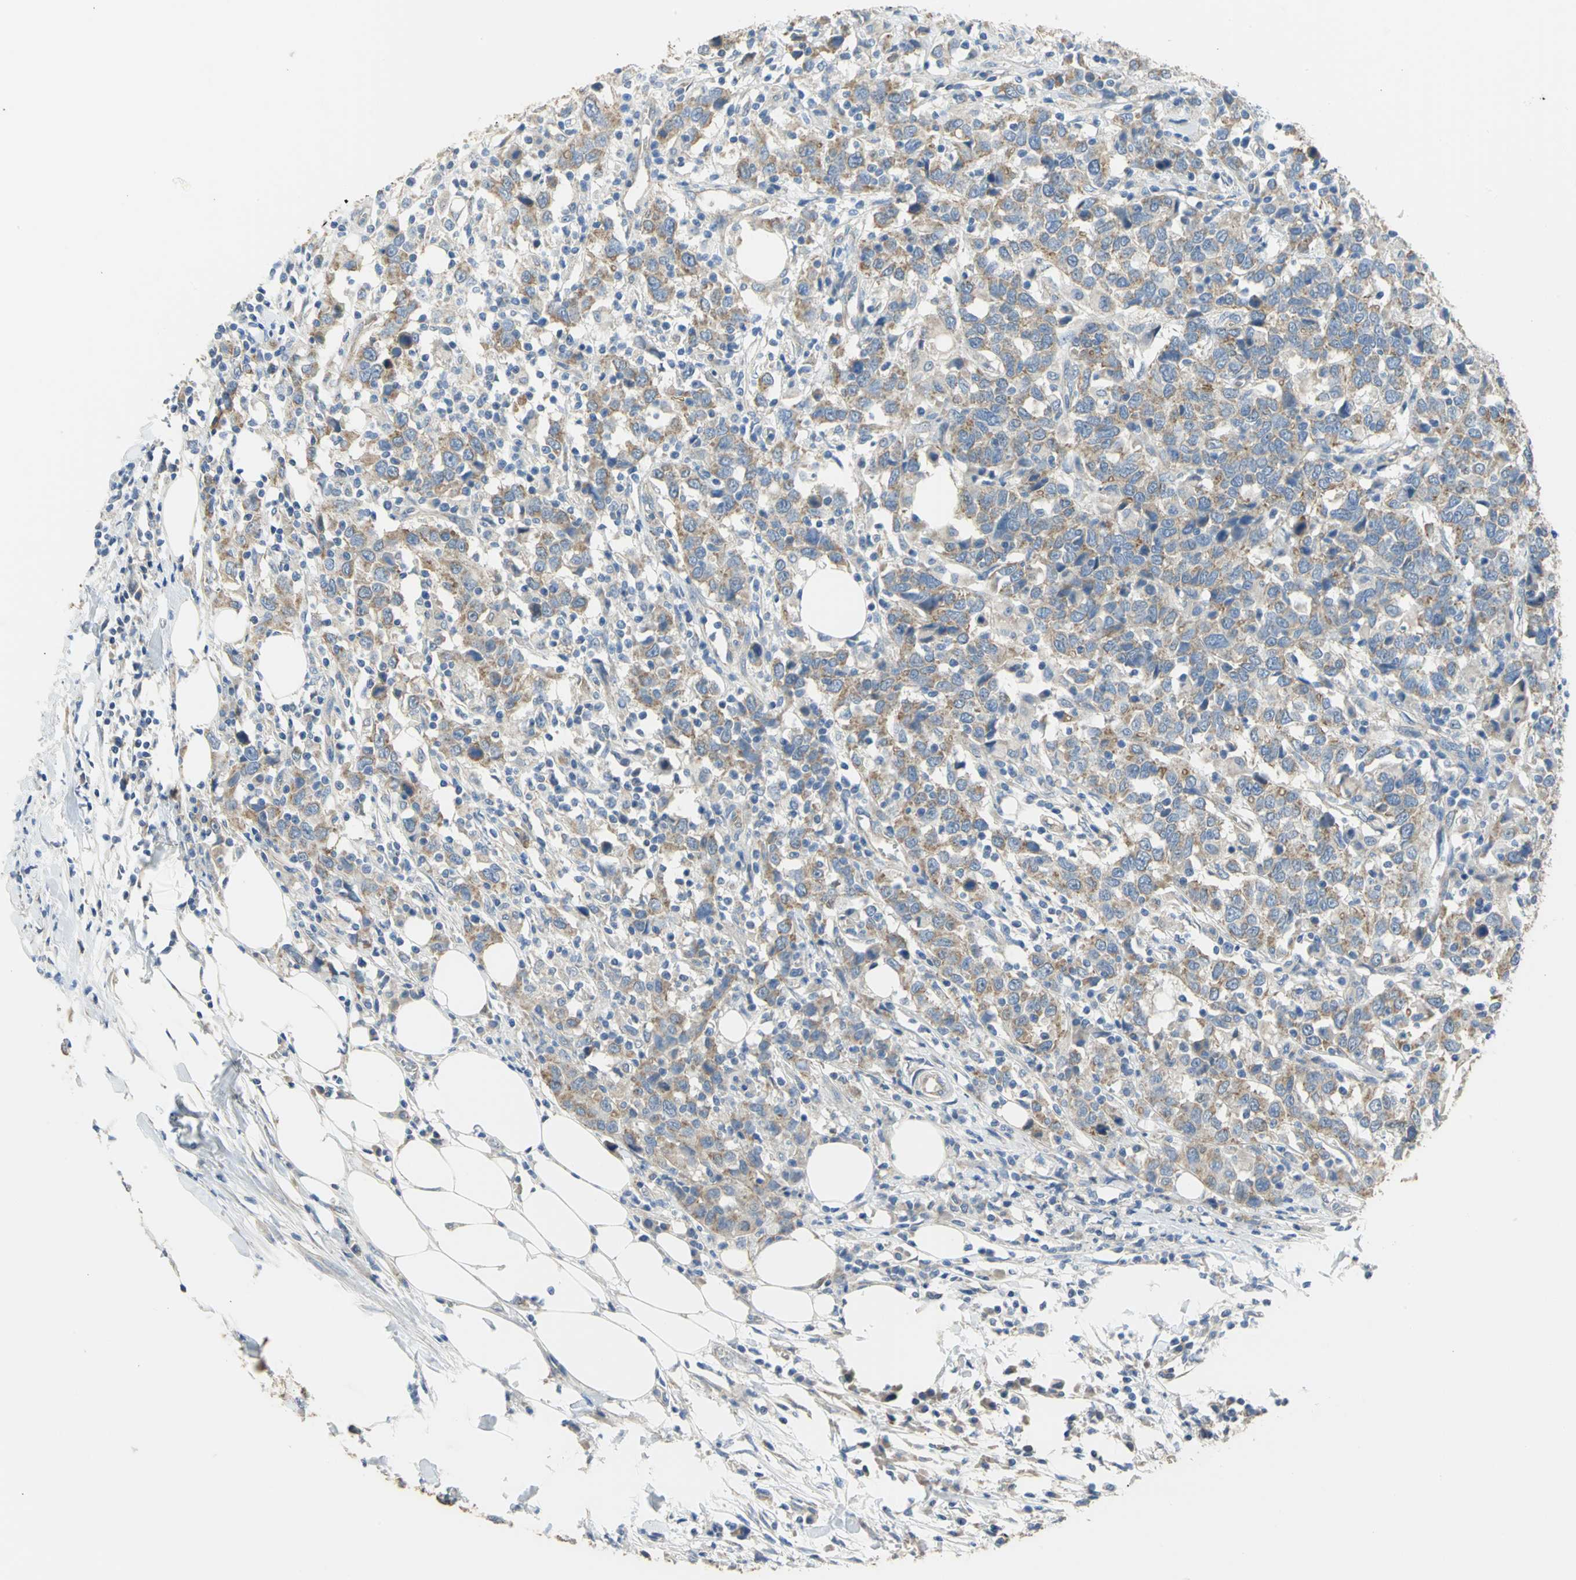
{"staining": {"intensity": "moderate", "quantity": ">75%", "location": "cytoplasmic/membranous"}, "tissue": "urothelial cancer", "cell_type": "Tumor cells", "image_type": "cancer", "snomed": [{"axis": "morphology", "description": "Urothelial carcinoma, High grade"}, {"axis": "topography", "description": "Urinary bladder"}], "caption": "The immunohistochemical stain labels moderate cytoplasmic/membranous expression in tumor cells of urothelial cancer tissue.", "gene": "HTR1F", "patient": {"sex": "male", "age": 61}}